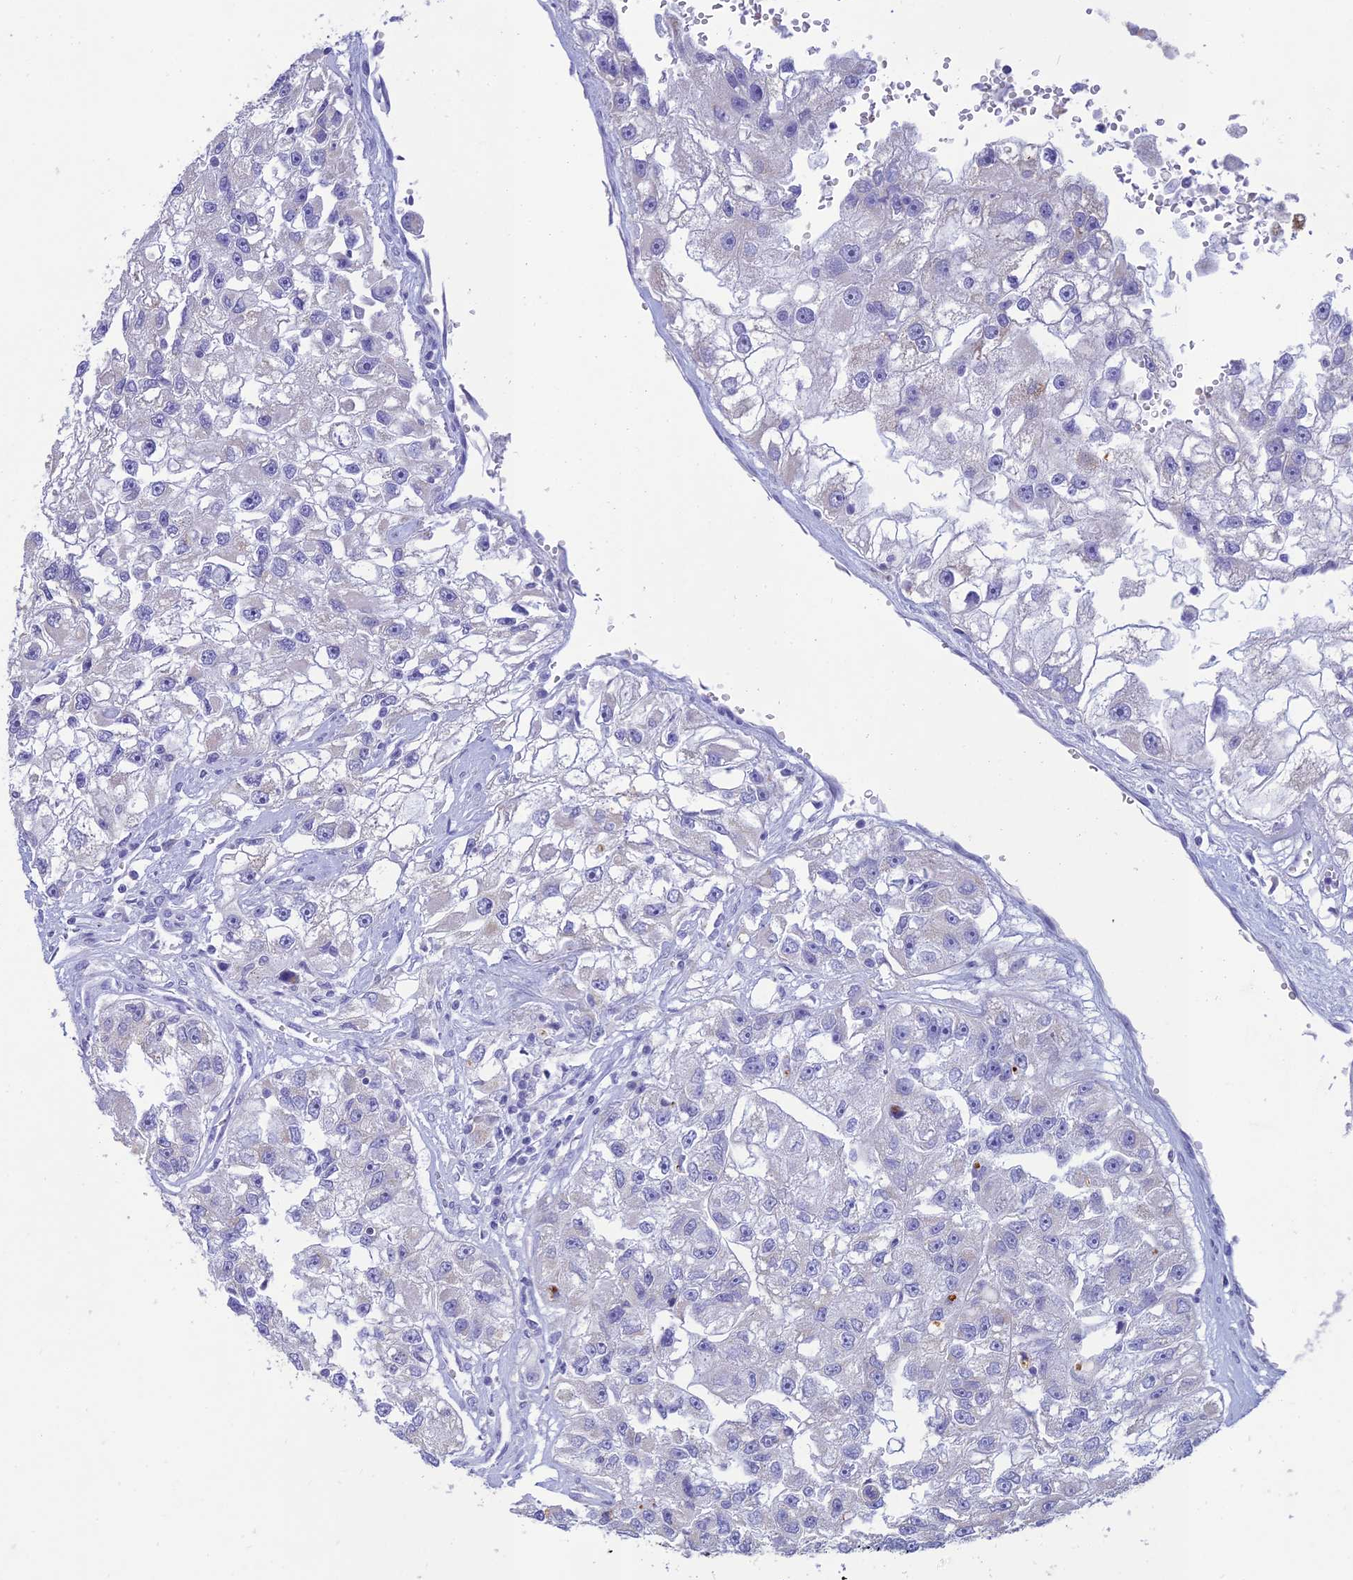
{"staining": {"intensity": "negative", "quantity": "none", "location": "none"}, "tissue": "renal cancer", "cell_type": "Tumor cells", "image_type": "cancer", "snomed": [{"axis": "morphology", "description": "Adenocarcinoma, NOS"}, {"axis": "topography", "description": "Kidney"}], "caption": "This photomicrograph is of adenocarcinoma (renal) stained with immunohistochemistry (IHC) to label a protein in brown with the nuclei are counter-stained blue. There is no expression in tumor cells.", "gene": "MAL2", "patient": {"sex": "male", "age": 63}}